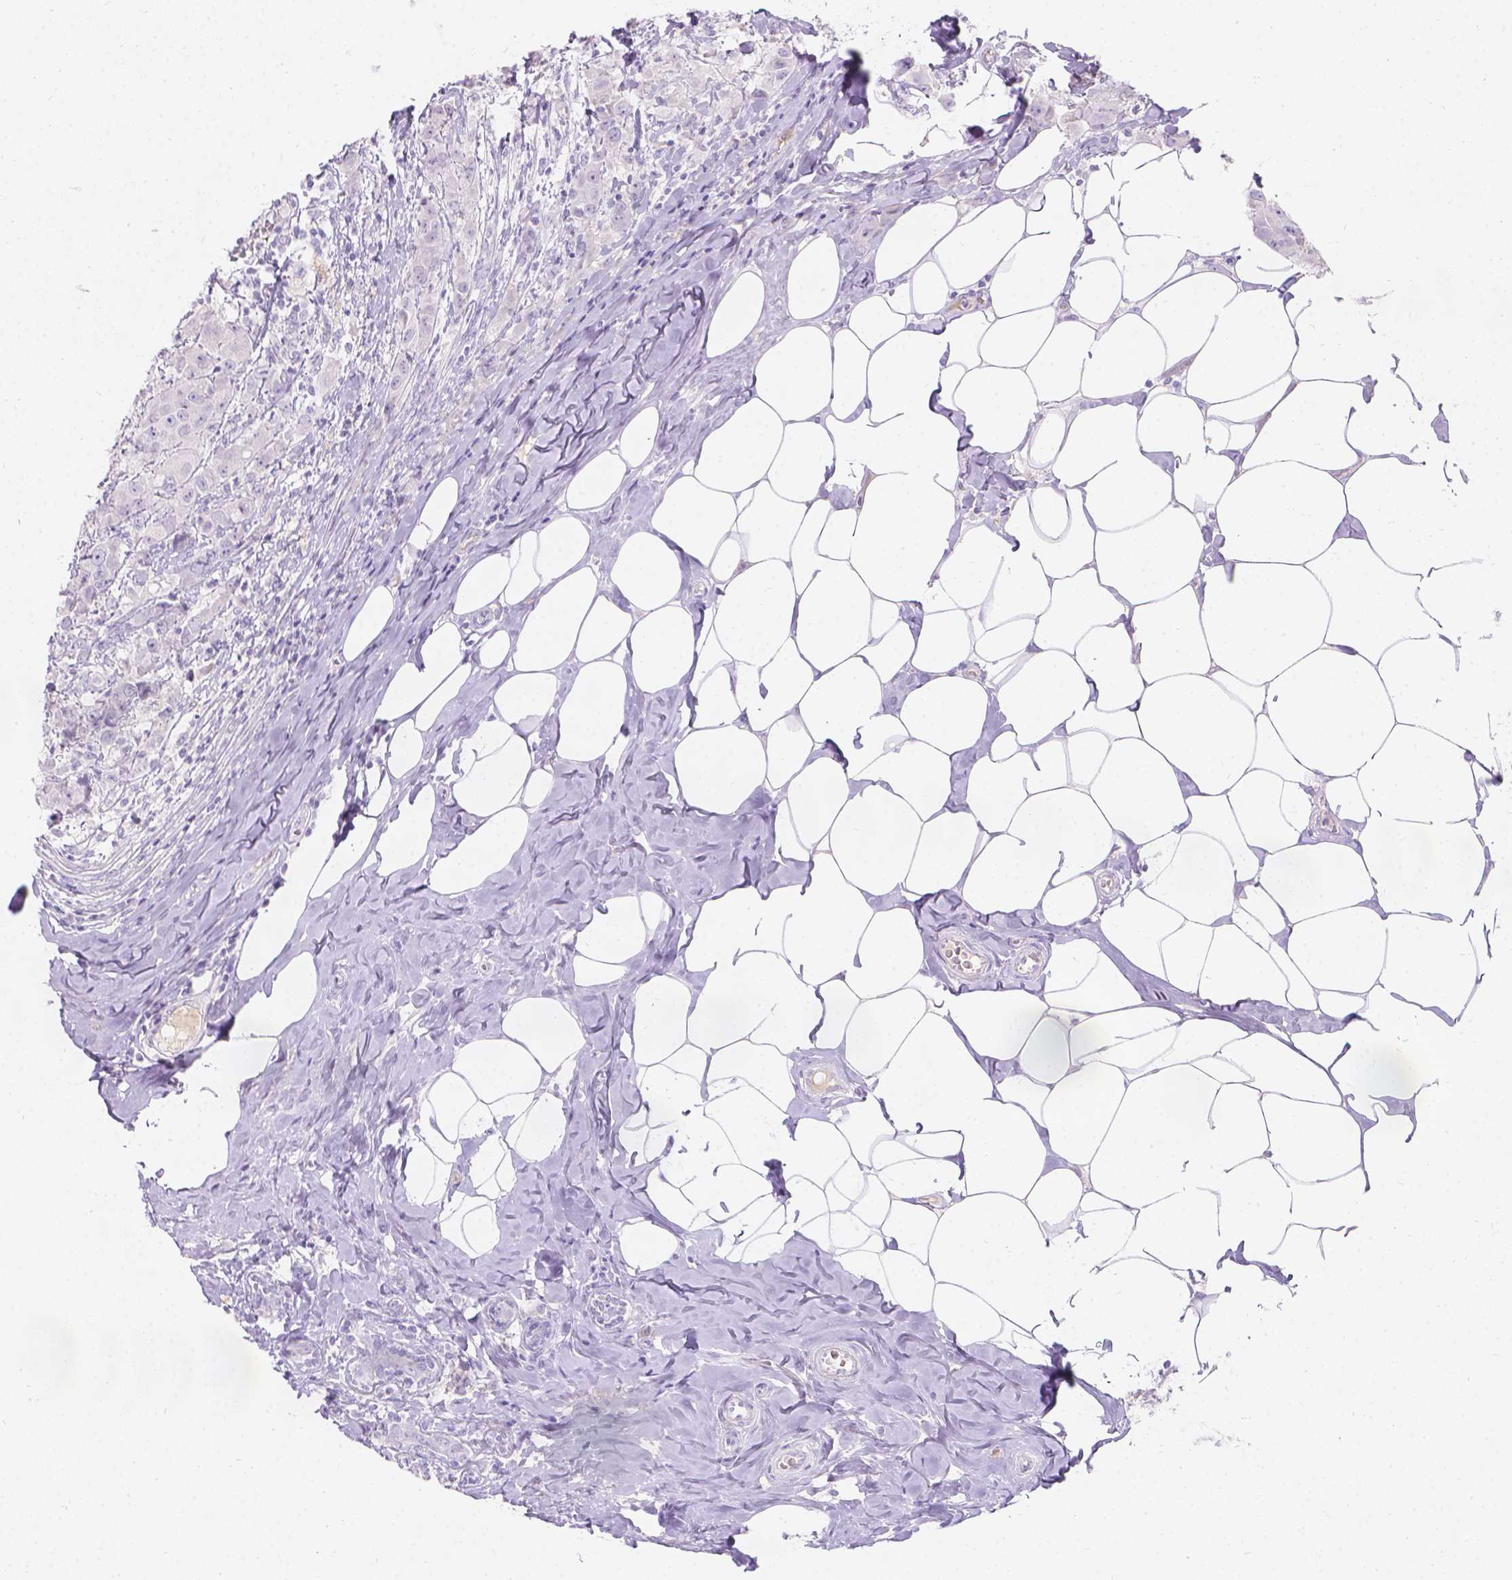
{"staining": {"intensity": "negative", "quantity": "none", "location": "none"}, "tissue": "breast cancer", "cell_type": "Tumor cells", "image_type": "cancer", "snomed": [{"axis": "morphology", "description": "Normal tissue, NOS"}, {"axis": "morphology", "description": "Duct carcinoma"}, {"axis": "topography", "description": "Breast"}], "caption": "Tumor cells are negative for brown protein staining in breast cancer. Nuclei are stained in blue.", "gene": "GAL3ST2", "patient": {"sex": "female", "age": 43}}